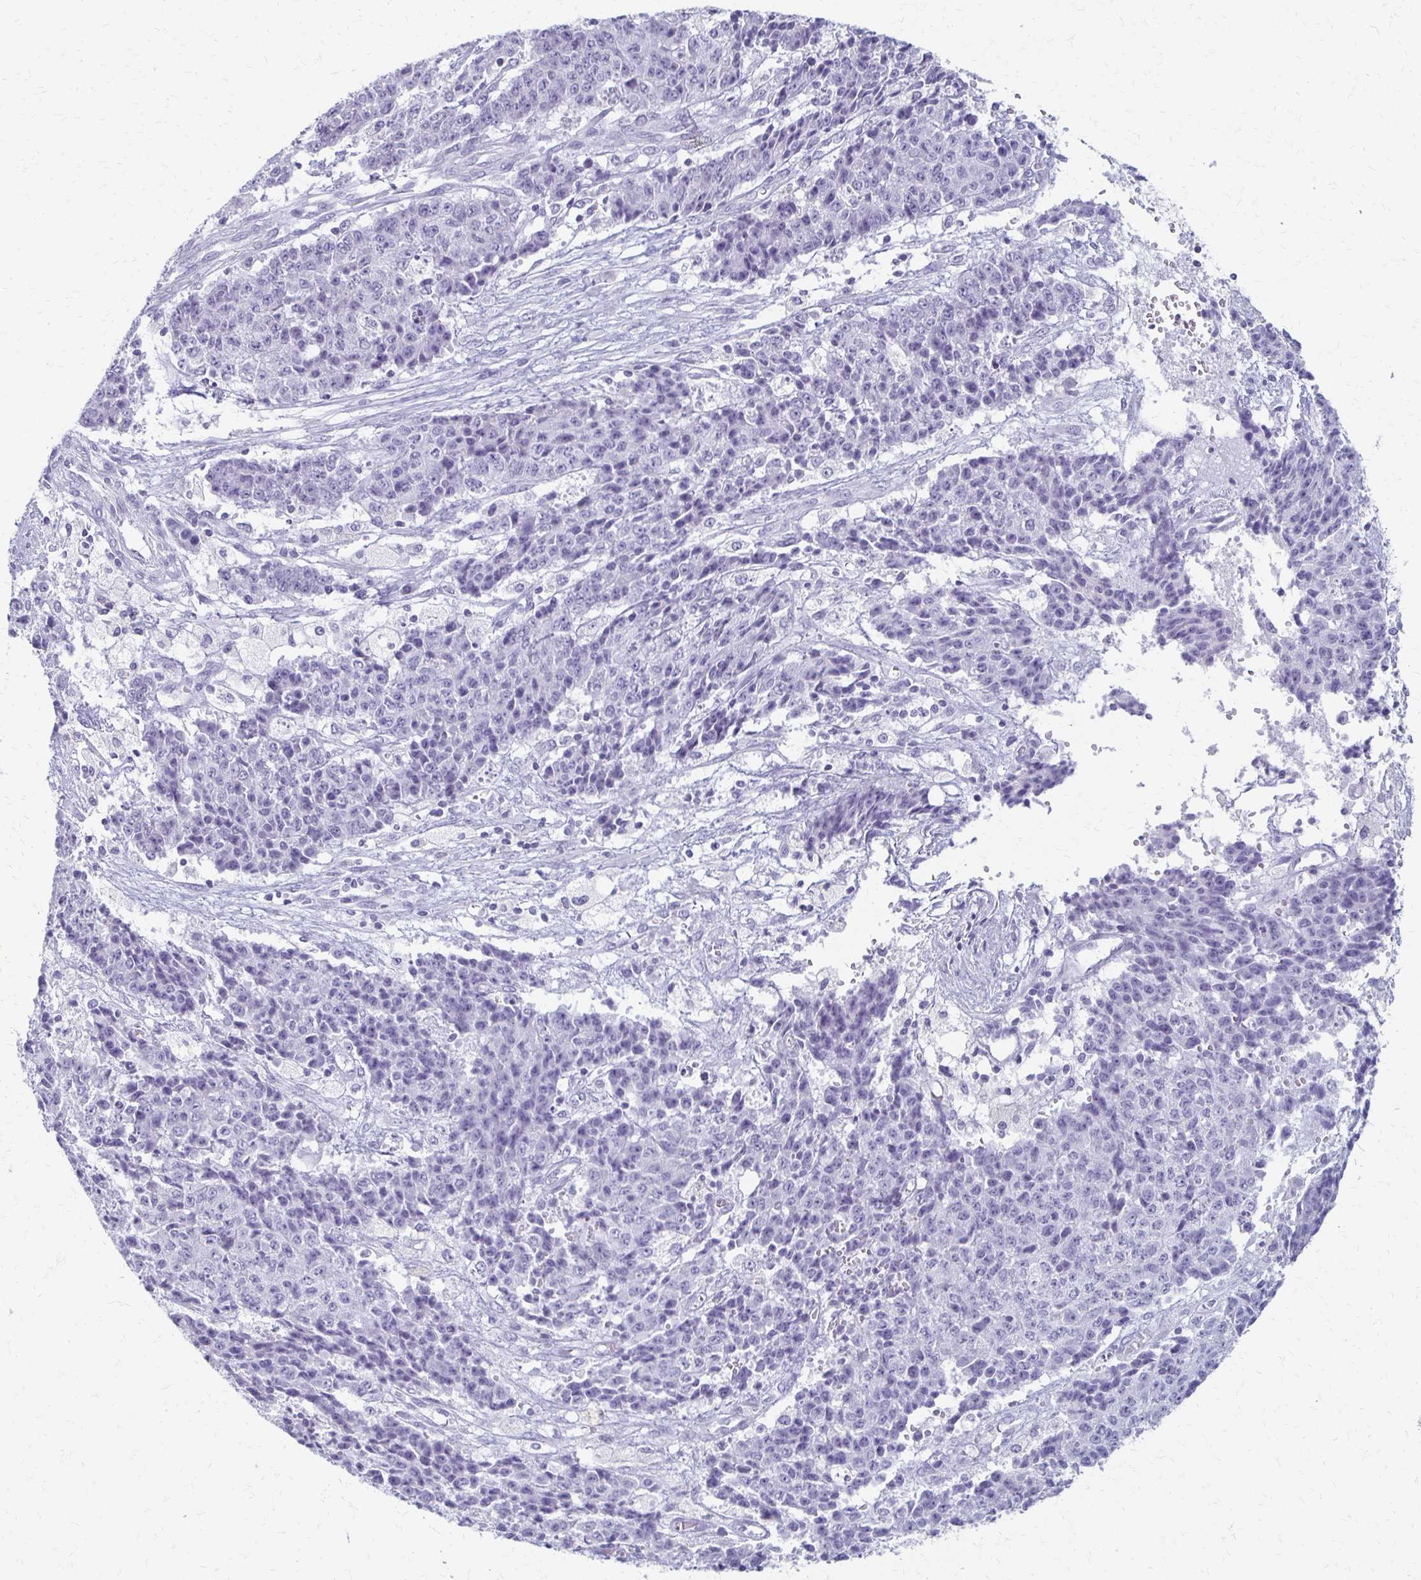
{"staining": {"intensity": "negative", "quantity": "none", "location": "none"}, "tissue": "ovarian cancer", "cell_type": "Tumor cells", "image_type": "cancer", "snomed": [{"axis": "morphology", "description": "Carcinoma, endometroid"}, {"axis": "topography", "description": "Ovary"}], "caption": "This is an immunohistochemistry (IHC) histopathology image of ovarian endometroid carcinoma. There is no positivity in tumor cells.", "gene": "IVL", "patient": {"sex": "female", "age": 42}}